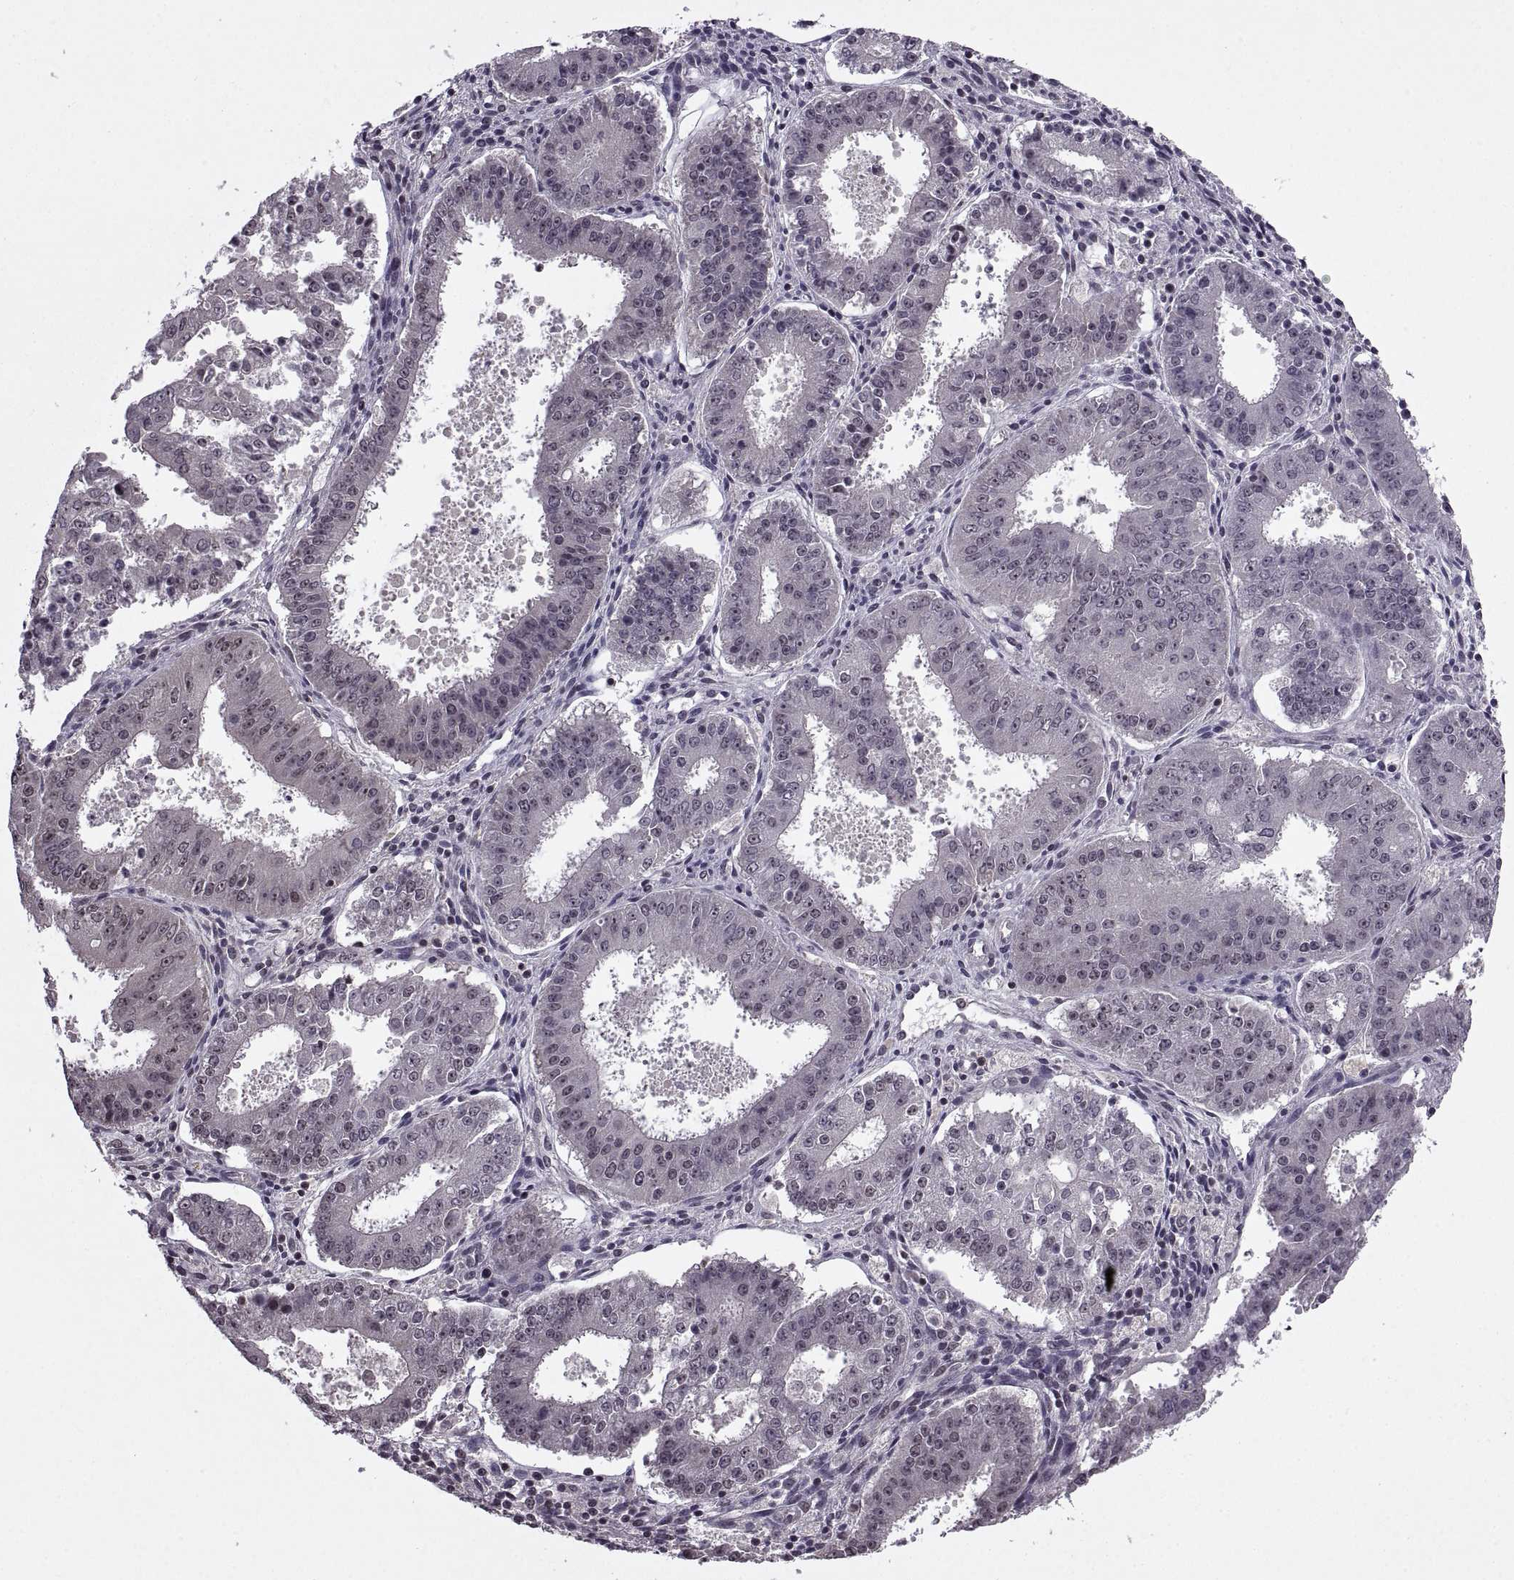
{"staining": {"intensity": "negative", "quantity": "none", "location": "none"}, "tissue": "ovarian cancer", "cell_type": "Tumor cells", "image_type": "cancer", "snomed": [{"axis": "morphology", "description": "Carcinoma, endometroid"}, {"axis": "topography", "description": "Ovary"}], "caption": "The micrograph demonstrates no staining of tumor cells in ovarian cancer (endometroid carcinoma).", "gene": "INTS3", "patient": {"sex": "female", "age": 42}}